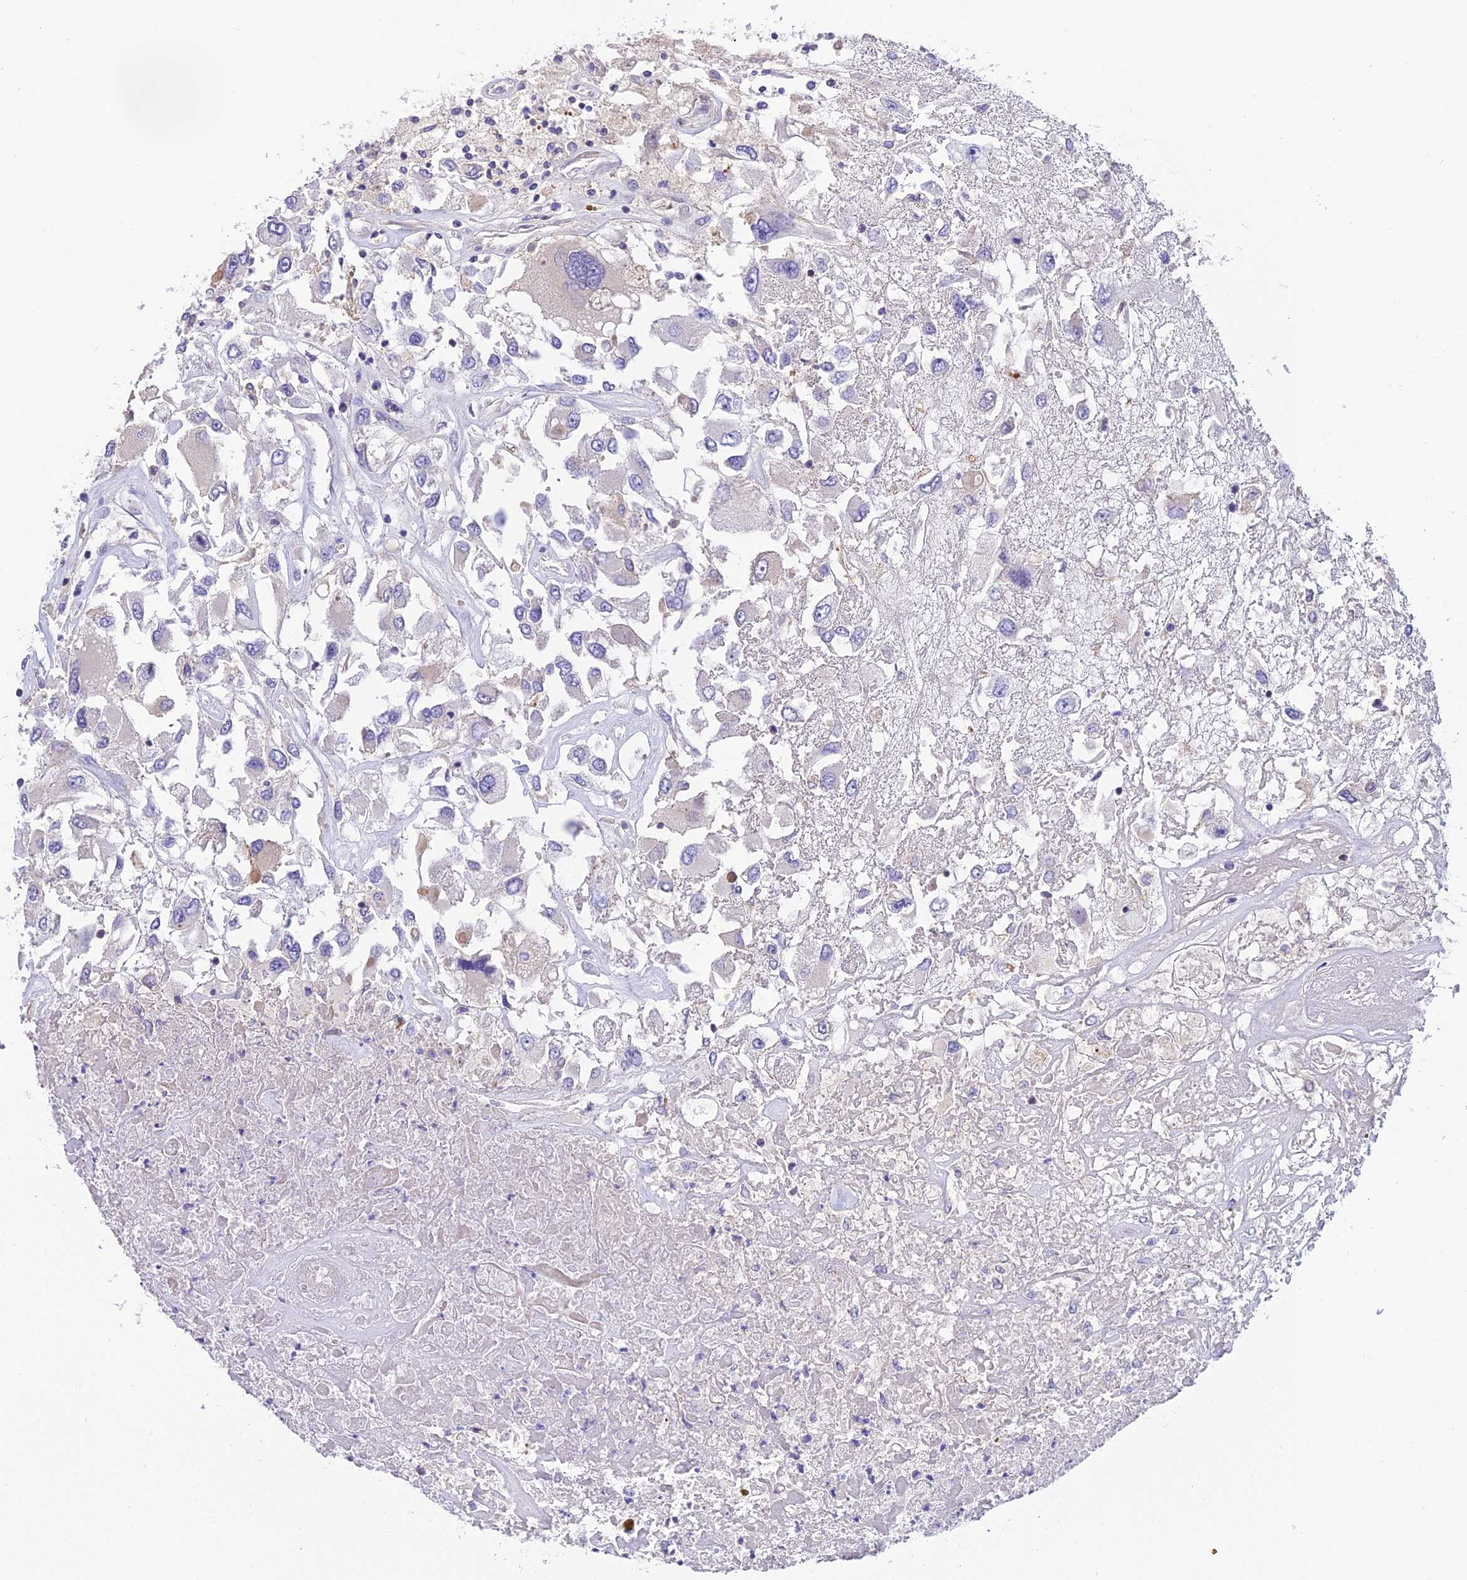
{"staining": {"intensity": "negative", "quantity": "none", "location": "none"}, "tissue": "renal cancer", "cell_type": "Tumor cells", "image_type": "cancer", "snomed": [{"axis": "morphology", "description": "Adenocarcinoma, NOS"}, {"axis": "topography", "description": "Kidney"}], "caption": "Renal cancer stained for a protein using immunohistochemistry (IHC) demonstrates no expression tumor cells.", "gene": "LPXN", "patient": {"sex": "female", "age": 52}}